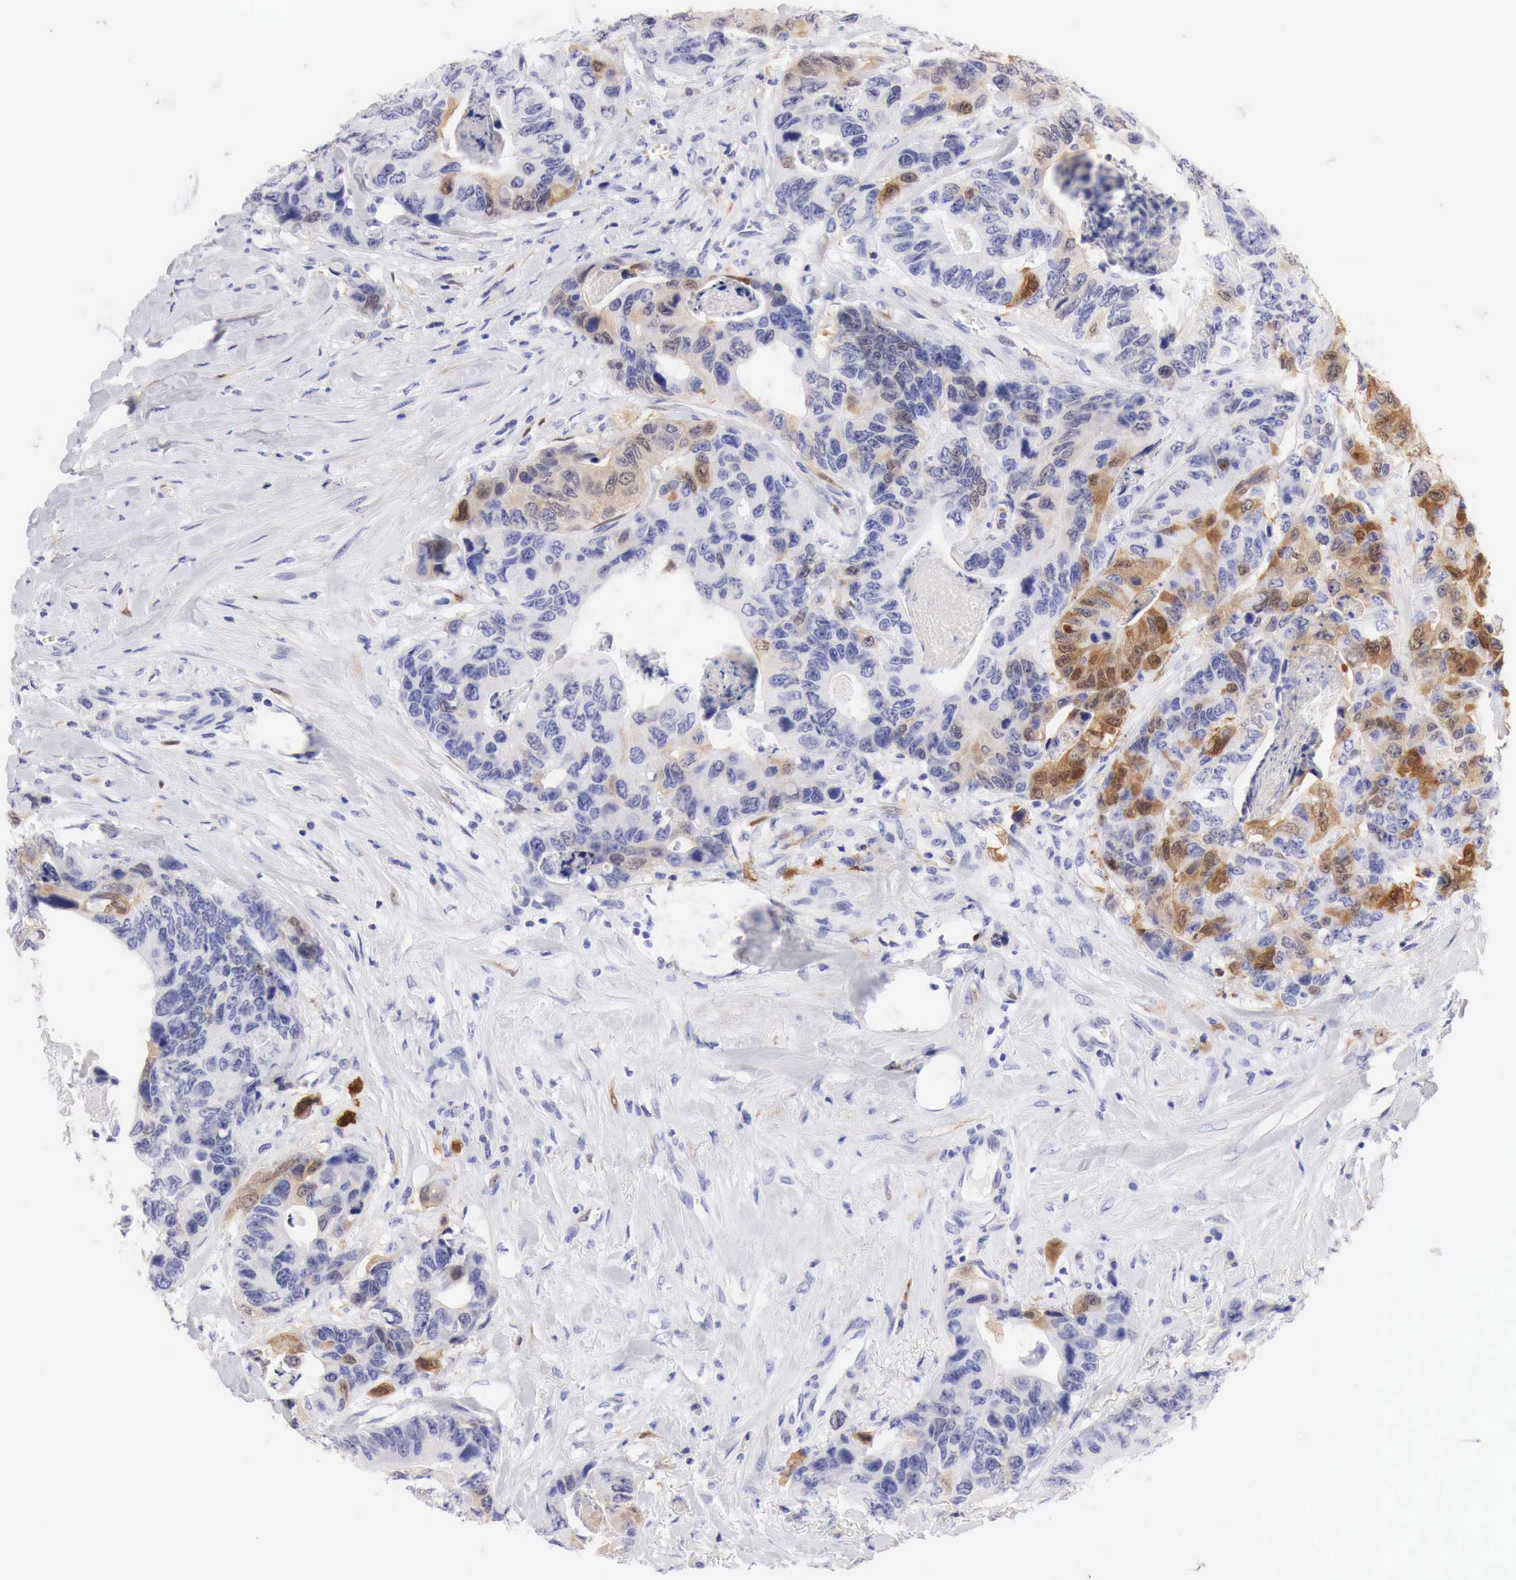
{"staining": {"intensity": "moderate", "quantity": "25%-75%", "location": "cytoplasmic/membranous"}, "tissue": "colorectal cancer", "cell_type": "Tumor cells", "image_type": "cancer", "snomed": [{"axis": "morphology", "description": "Adenocarcinoma, NOS"}, {"axis": "topography", "description": "Colon"}], "caption": "Immunohistochemistry (DAB) staining of human adenocarcinoma (colorectal) reveals moderate cytoplasmic/membranous protein expression in about 25%-75% of tumor cells. The protein is stained brown, and the nuclei are stained in blue (DAB (3,3'-diaminobenzidine) IHC with brightfield microscopy, high magnification).", "gene": "CDKN2A", "patient": {"sex": "female", "age": 86}}